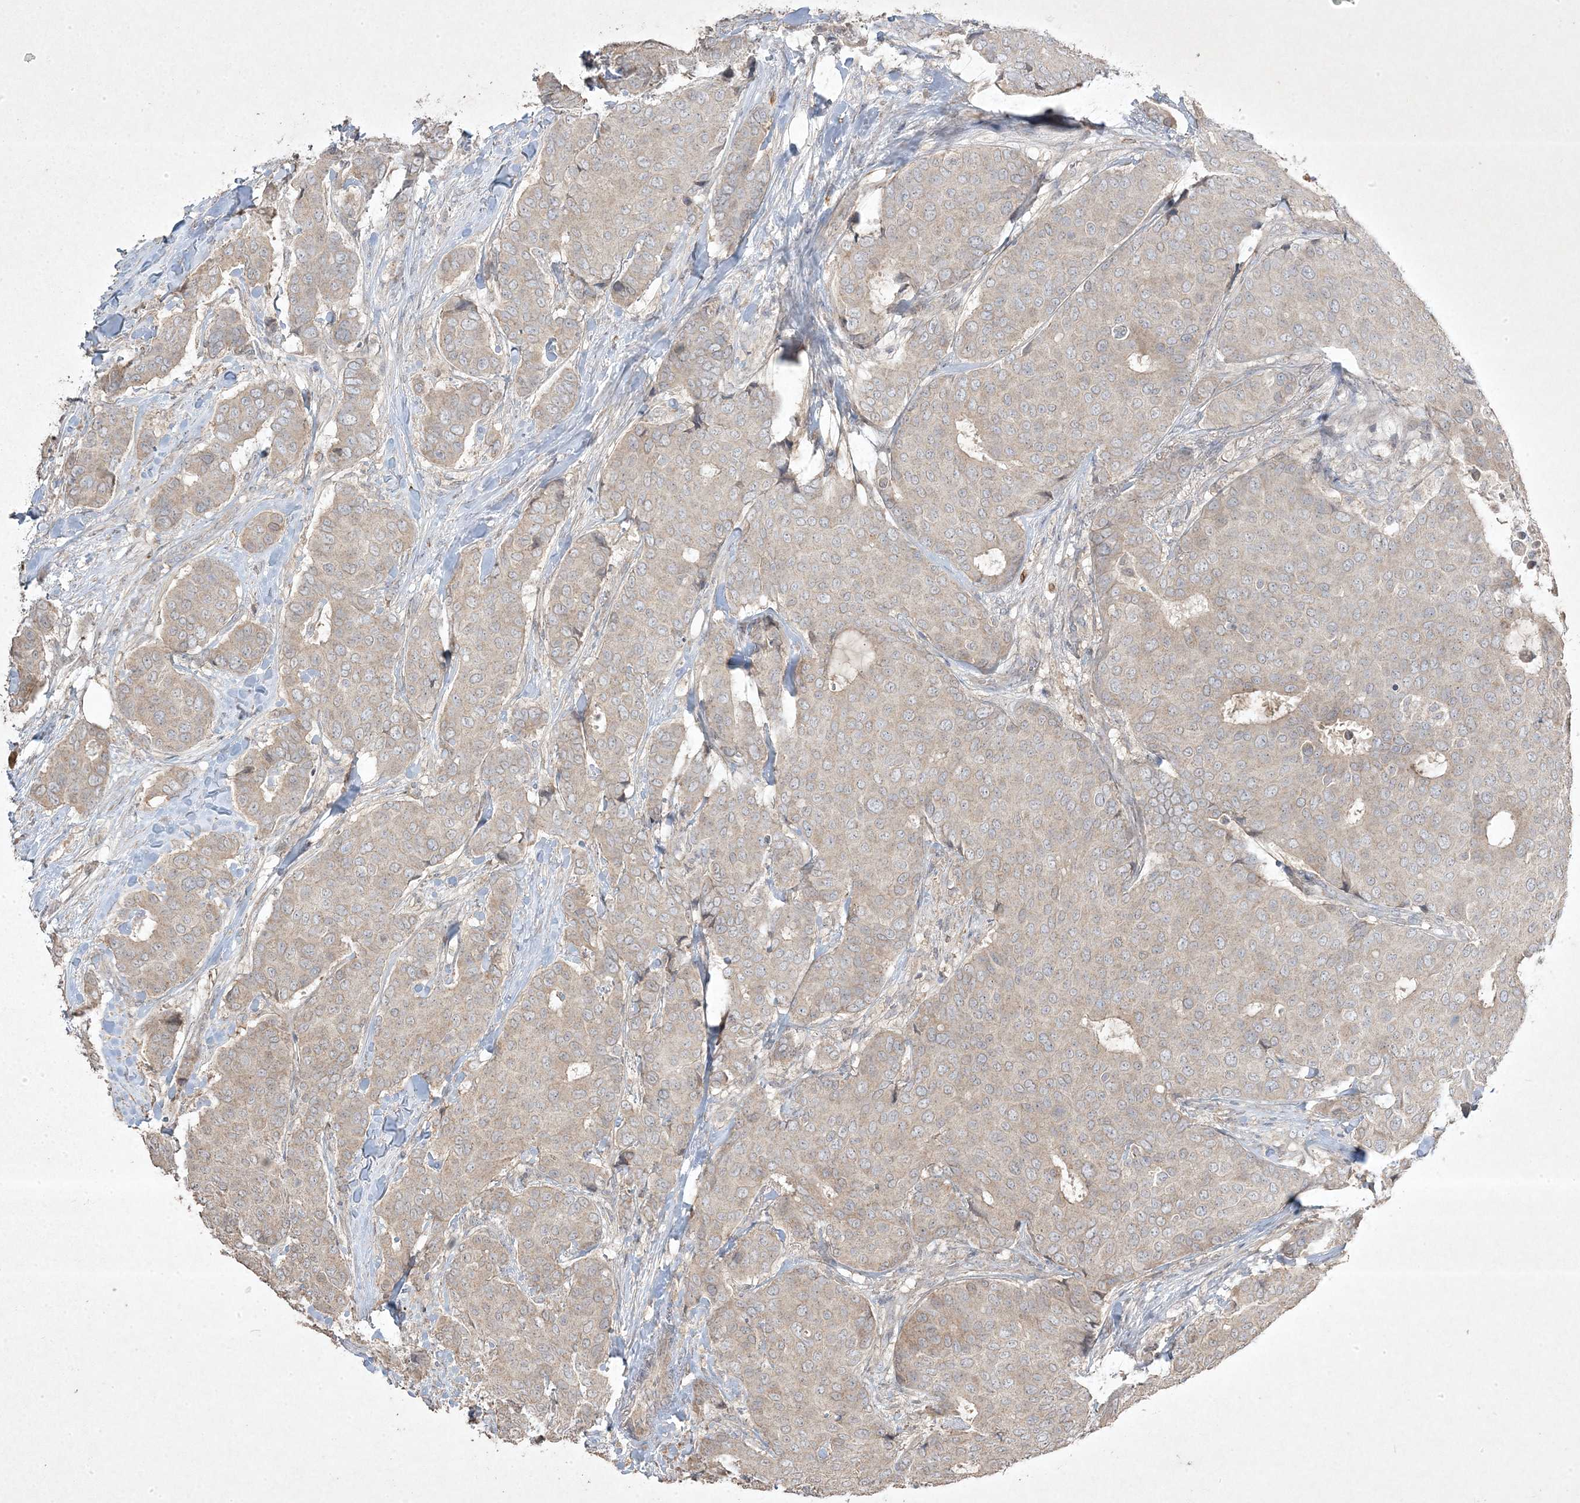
{"staining": {"intensity": "weak", "quantity": "<25%", "location": "cytoplasmic/membranous"}, "tissue": "breast cancer", "cell_type": "Tumor cells", "image_type": "cancer", "snomed": [{"axis": "morphology", "description": "Duct carcinoma"}, {"axis": "topography", "description": "Breast"}], "caption": "IHC of human invasive ductal carcinoma (breast) reveals no positivity in tumor cells.", "gene": "RGL4", "patient": {"sex": "female", "age": 75}}